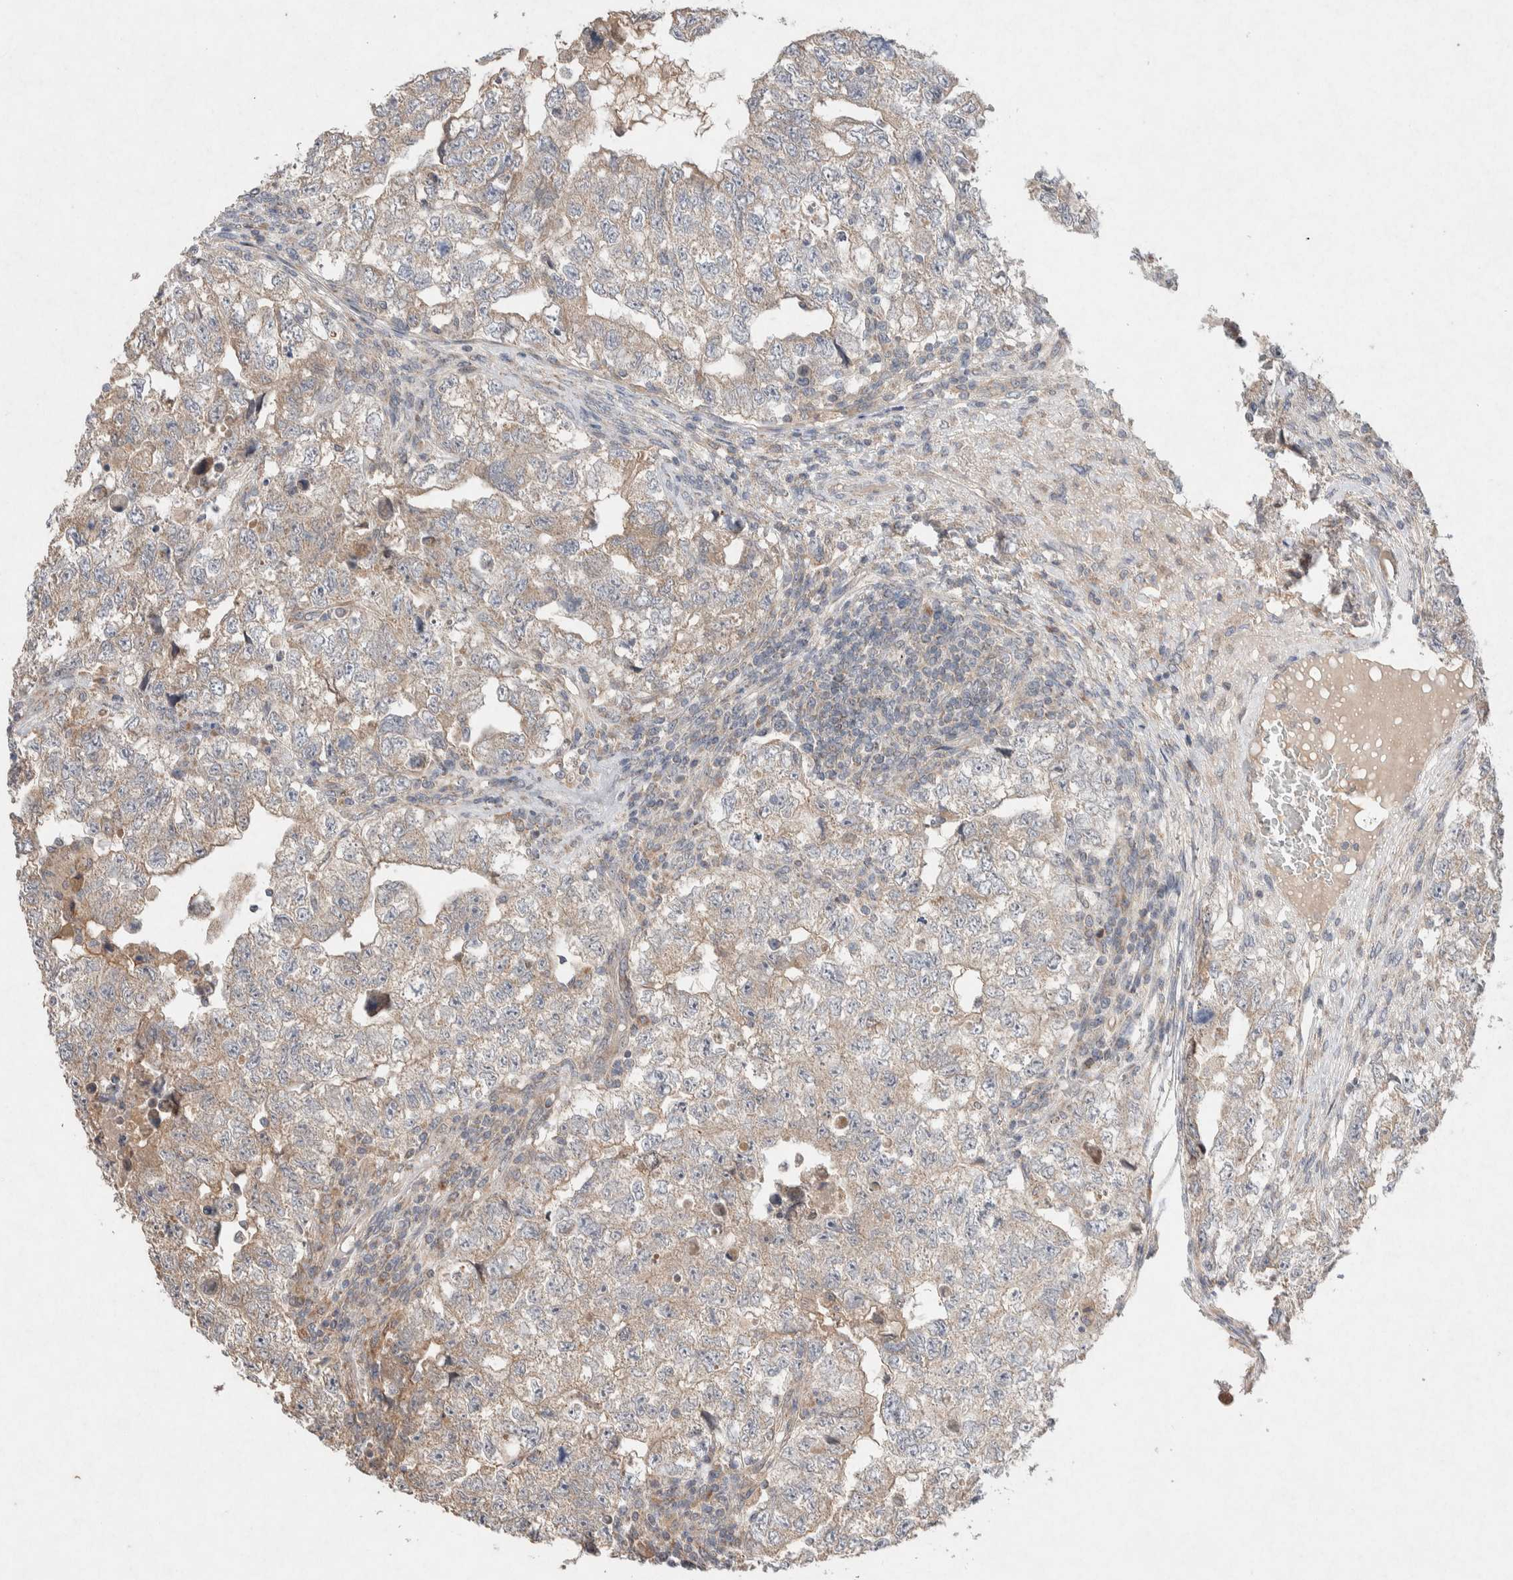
{"staining": {"intensity": "weak", "quantity": "25%-75%", "location": "cytoplasmic/membranous"}, "tissue": "testis cancer", "cell_type": "Tumor cells", "image_type": "cancer", "snomed": [{"axis": "morphology", "description": "Carcinoma, Embryonal, NOS"}, {"axis": "topography", "description": "Testis"}], "caption": "High-power microscopy captured an immunohistochemistry histopathology image of embryonal carcinoma (testis), revealing weak cytoplasmic/membranous staining in approximately 25%-75% of tumor cells. The staining is performed using DAB brown chromogen to label protein expression. The nuclei are counter-stained blue using hematoxylin.", "gene": "CMTM4", "patient": {"sex": "male", "age": 36}}